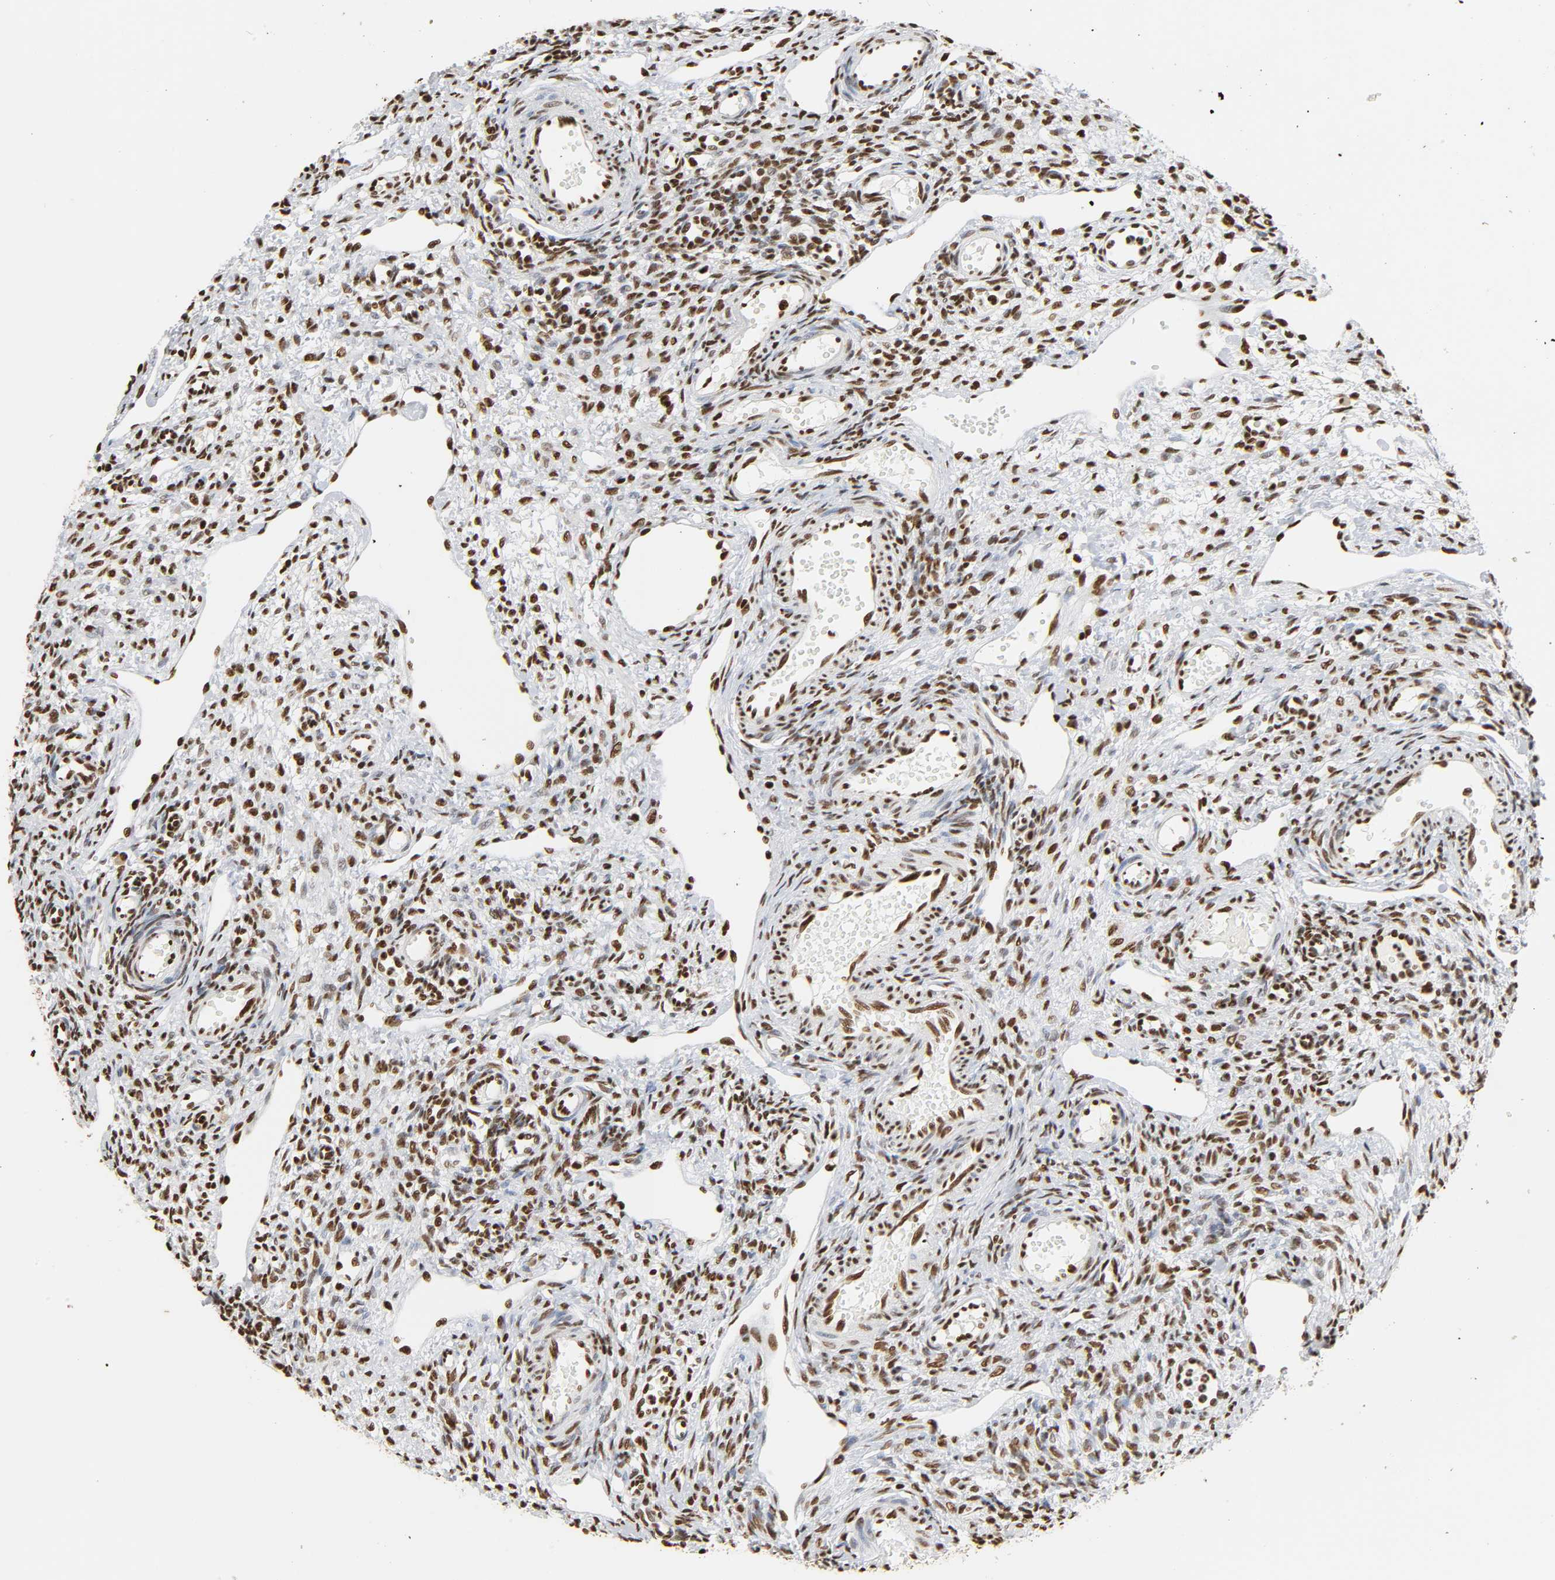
{"staining": {"intensity": "strong", "quantity": ">75%", "location": "nuclear"}, "tissue": "ovary", "cell_type": "Ovarian stroma cells", "image_type": "normal", "snomed": [{"axis": "morphology", "description": "Normal tissue, NOS"}, {"axis": "topography", "description": "Ovary"}], "caption": "A photomicrograph showing strong nuclear expression in approximately >75% of ovarian stroma cells in unremarkable ovary, as visualized by brown immunohistochemical staining.", "gene": "HNRNPC", "patient": {"sex": "female", "age": 33}}